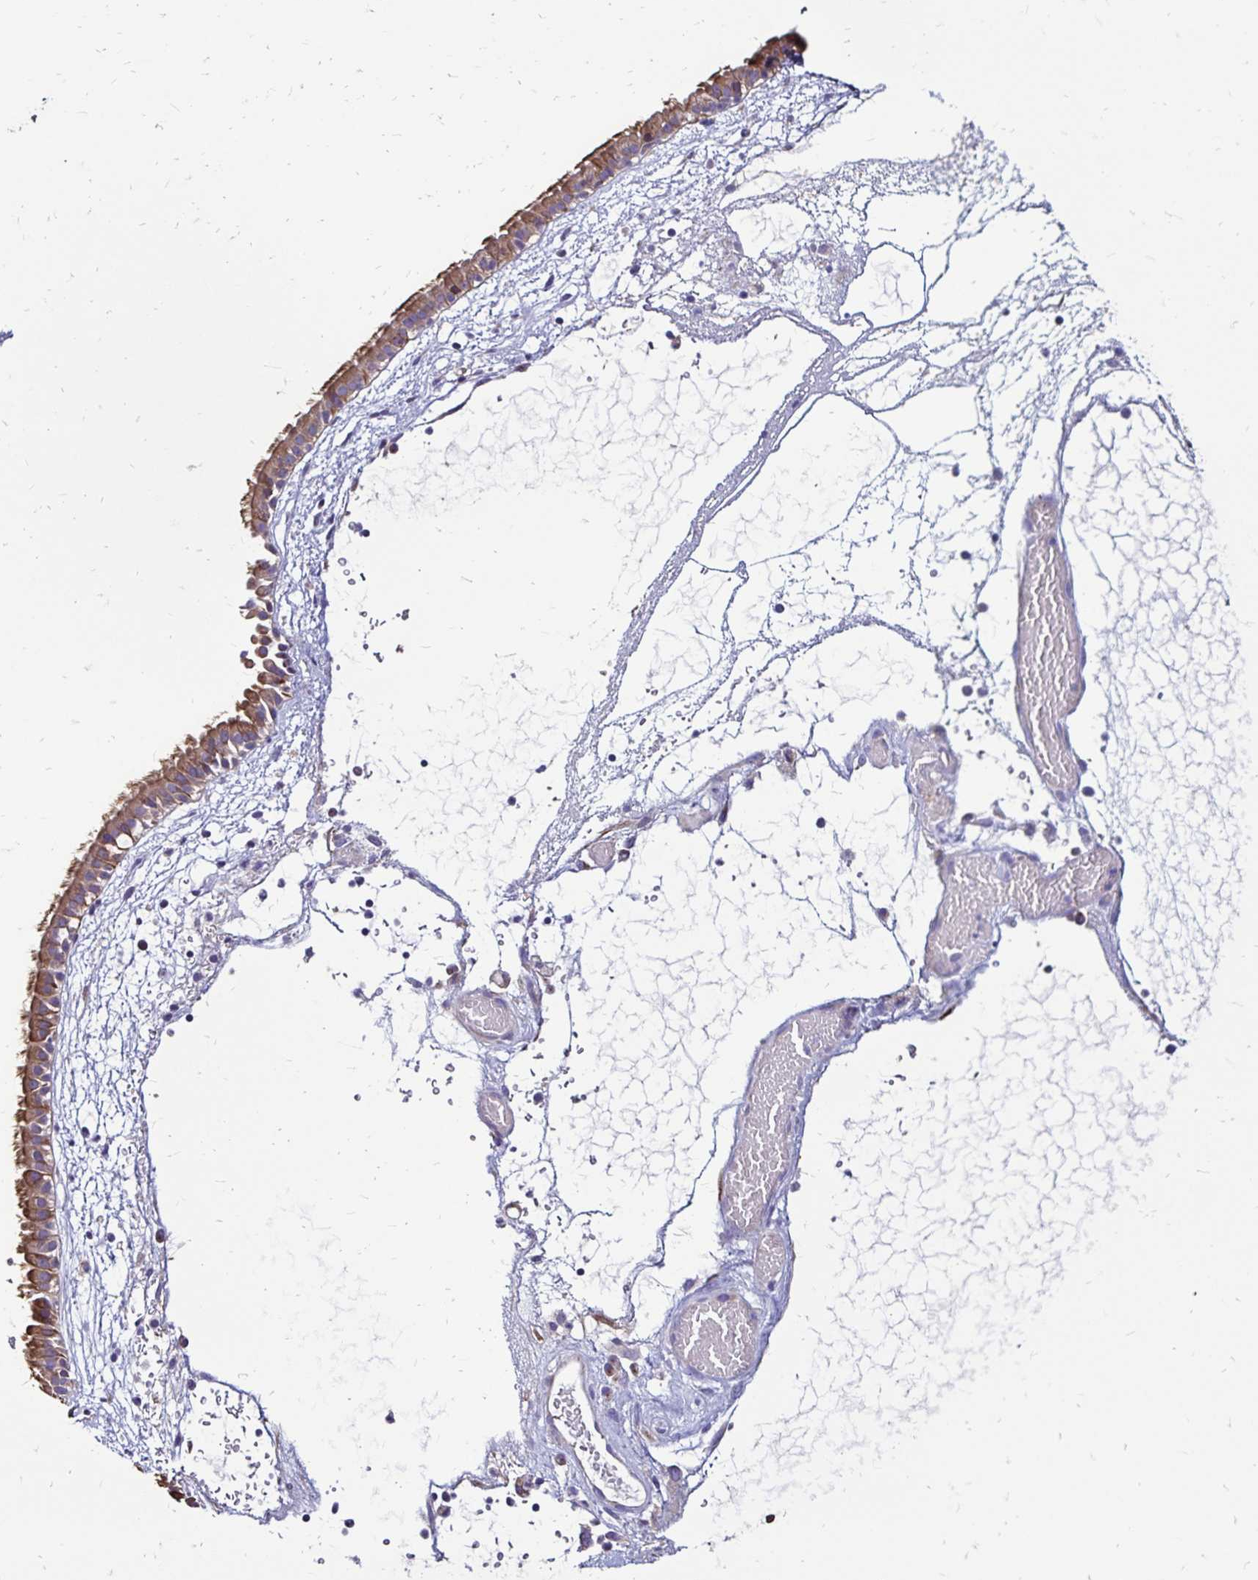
{"staining": {"intensity": "moderate", "quantity": ">75%", "location": "cytoplasmic/membranous"}, "tissue": "nasopharynx", "cell_type": "Respiratory epithelial cells", "image_type": "normal", "snomed": [{"axis": "morphology", "description": "Normal tissue, NOS"}, {"axis": "topography", "description": "Nasopharynx"}], "caption": "Immunohistochemistry photomicrograph of benign nasopharynx stained for a protein (brown), which exhibits medium levels of moderate cytoplasmic/membranous positivity in about >75% of respiratory epithelial cells.", "gene": "EVPL", "patient": {"sex": "male", "age": 24}}